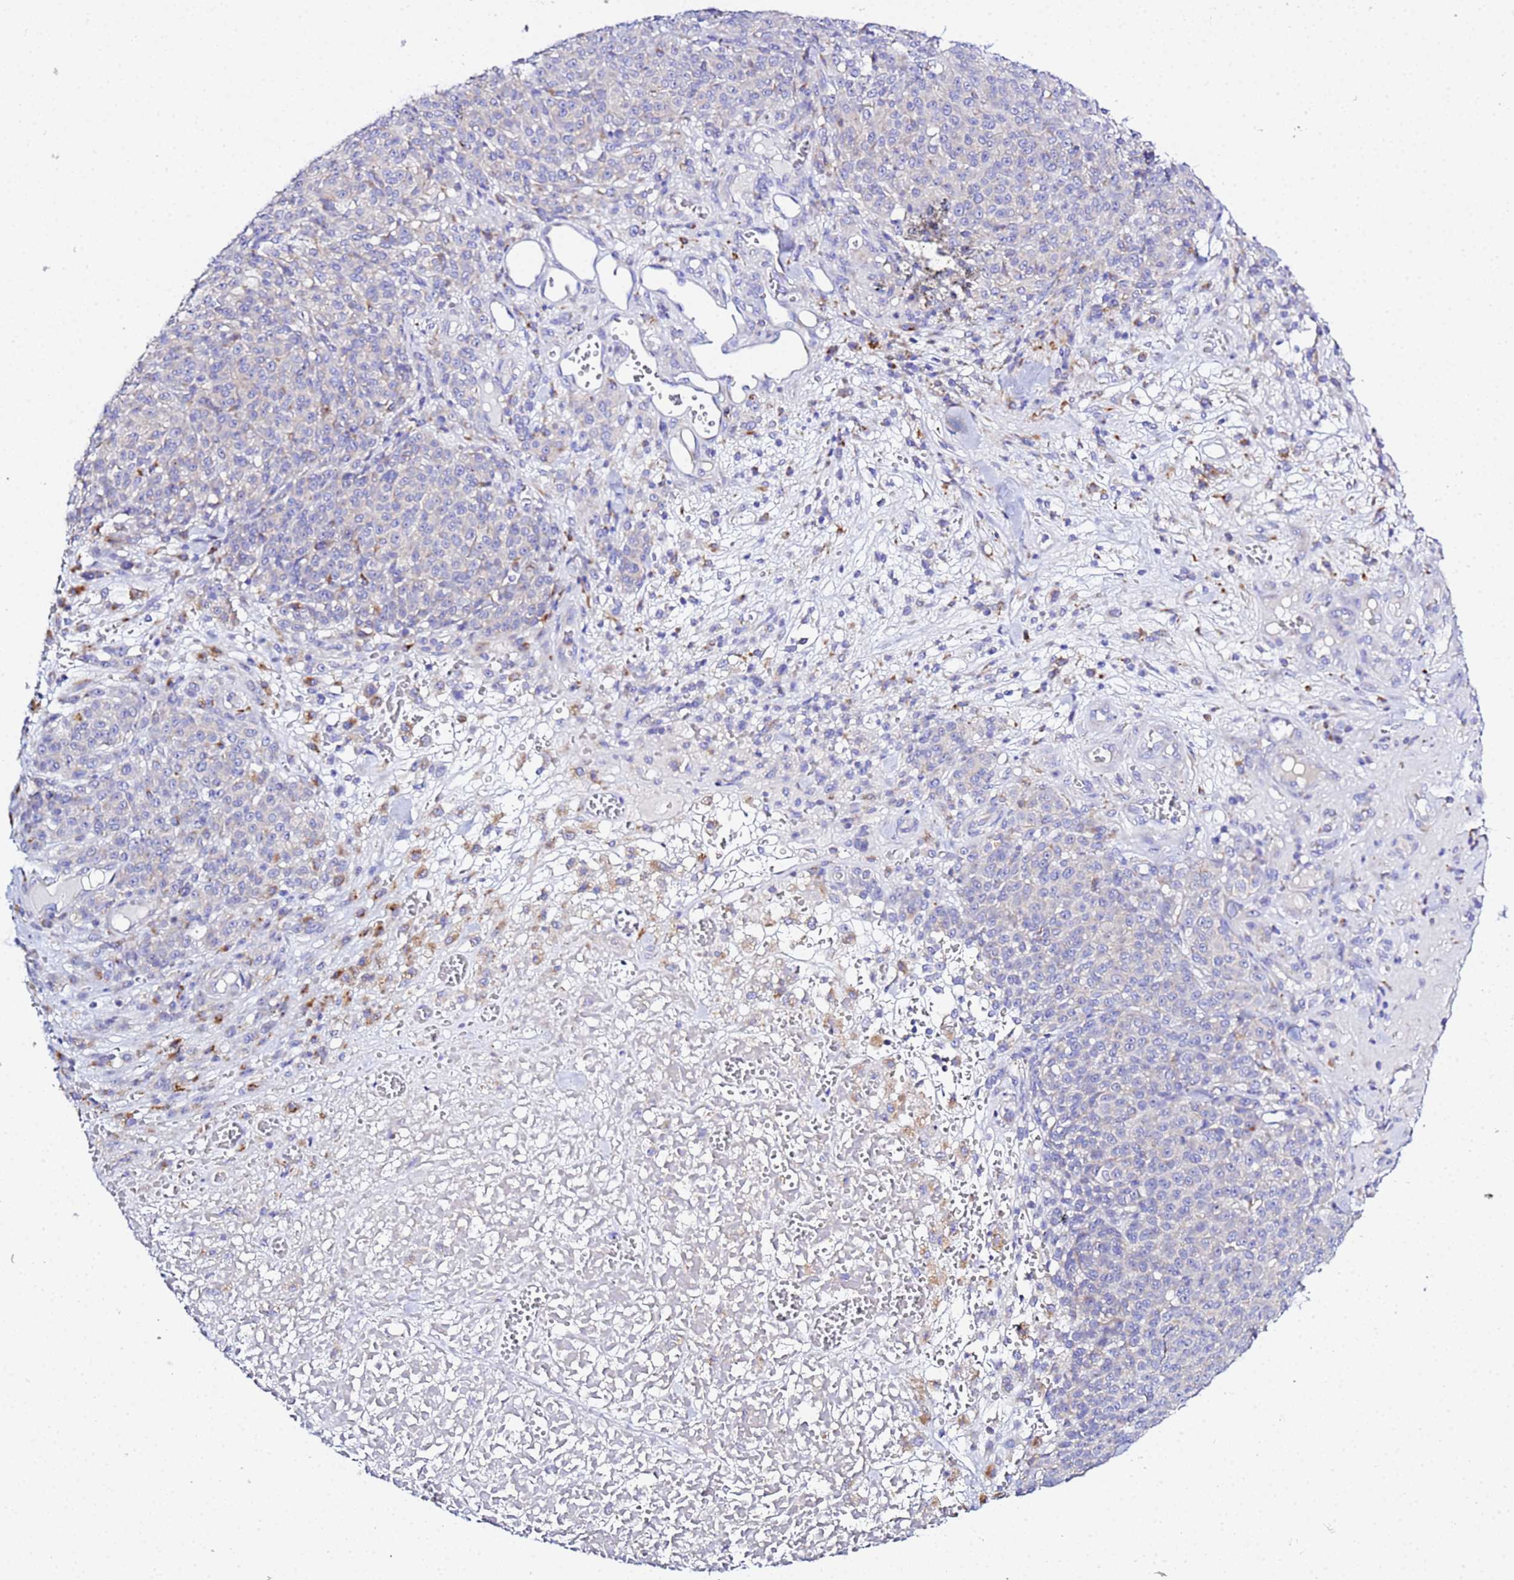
{"staining": {"intensity": "negative", "quantity": "none", "location": "none"}, "tissue": "melanoma", "cell_type": "Tumor cells", "image_type": "cancer", "snomed": [{"axis": "morphology", "description": "Normal tissue, NOS"}, {"axis": "morphology", "description": "Malignant melanoma, NOS"}, {"axis": "topography", "description": "Skin"}], "caption": "This is an immunohistochemistry histopathology image of human melanoma. There is no staining in tumor cells.", "gene": "VTI1B", "patient": {"sex": "female", "age": 34}}